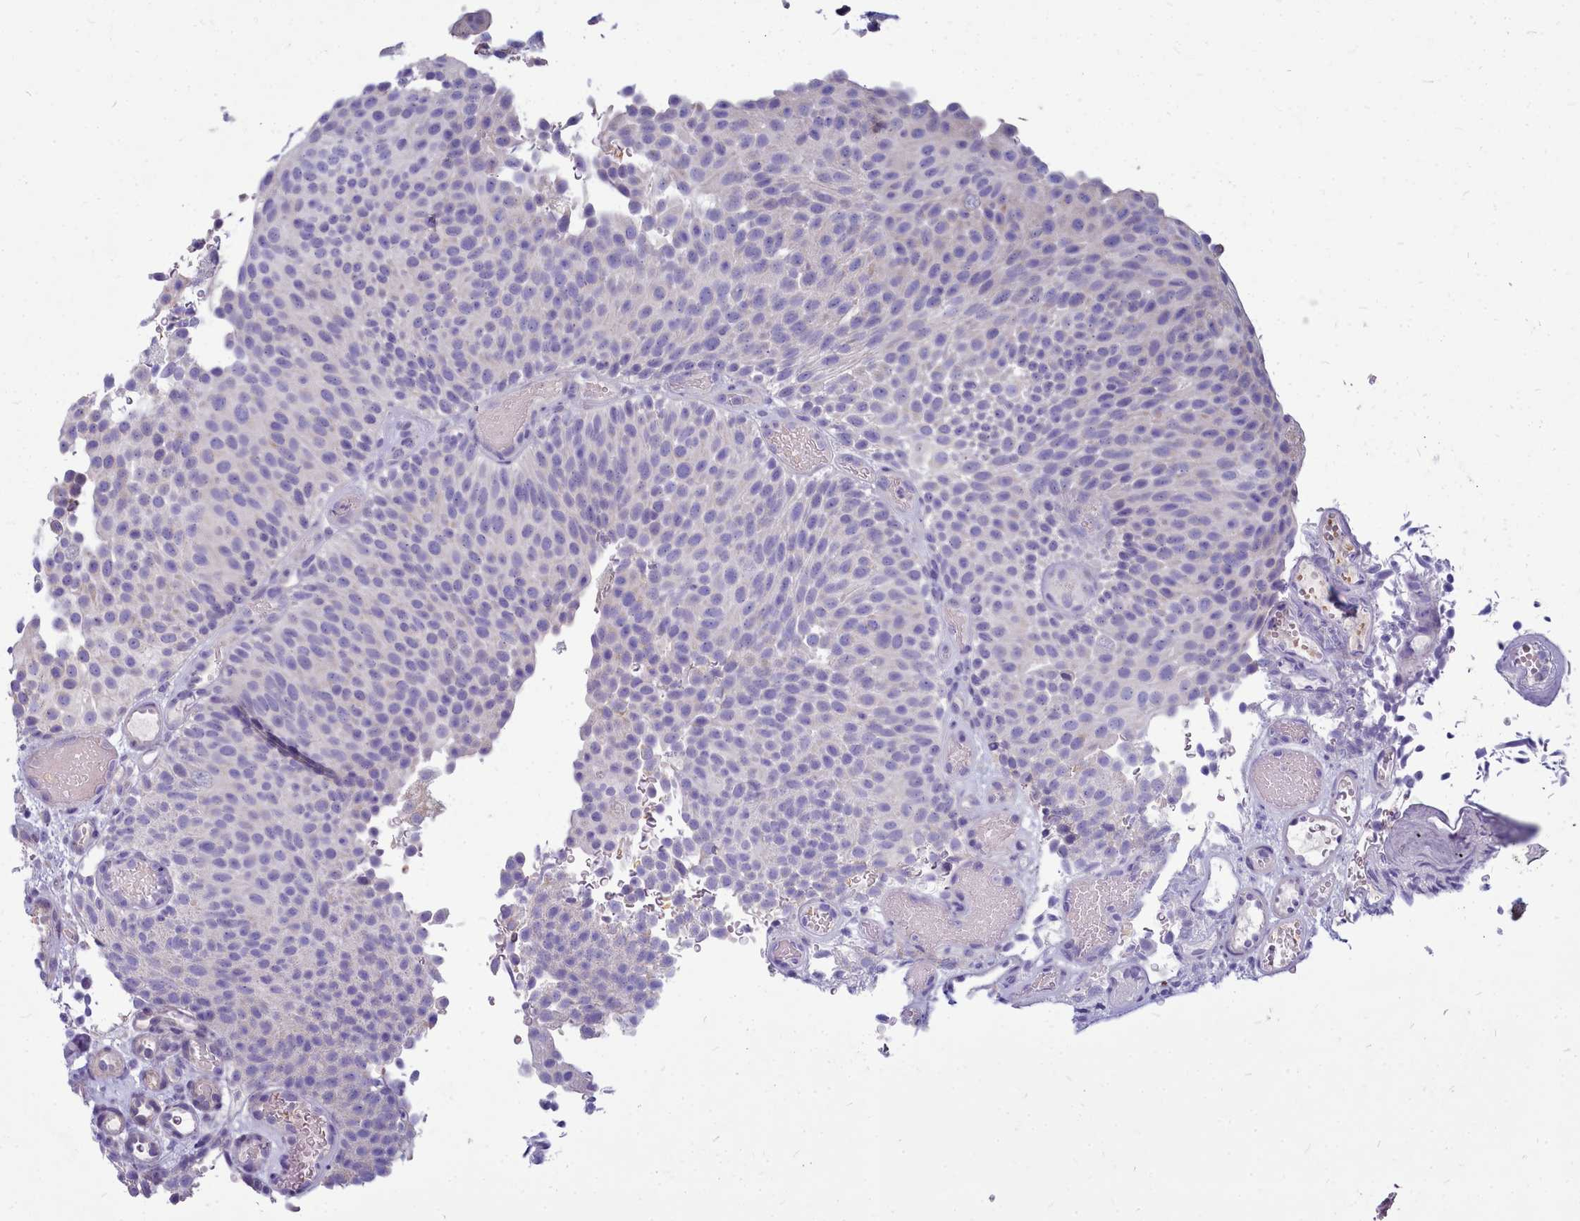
{"staining": {"intensity": "negative", "quantity": "none", "location": "none"}, "tissue": "urothelial cancer", "cell_type": "Tumor cells", "image_type": "cancer", "snomed": [{"axis": "morphology", "description": "Urothelial carcinoma, Low grade"}, {"axis": "topography", "description": "Urinary bladder"}], "caption": "Immunohistochemistry micrograph of neoplastic tissue: human urothelial carcinoma (low-grade) stained with DAB demonstrates no significant protein expression in tumor cells. (DAB immunohistochemistry (IHC) visualized using brightfield microscopy, high magnification).", "gene": "SMPD4", "patient": {"sex": "male", "age": 78}}